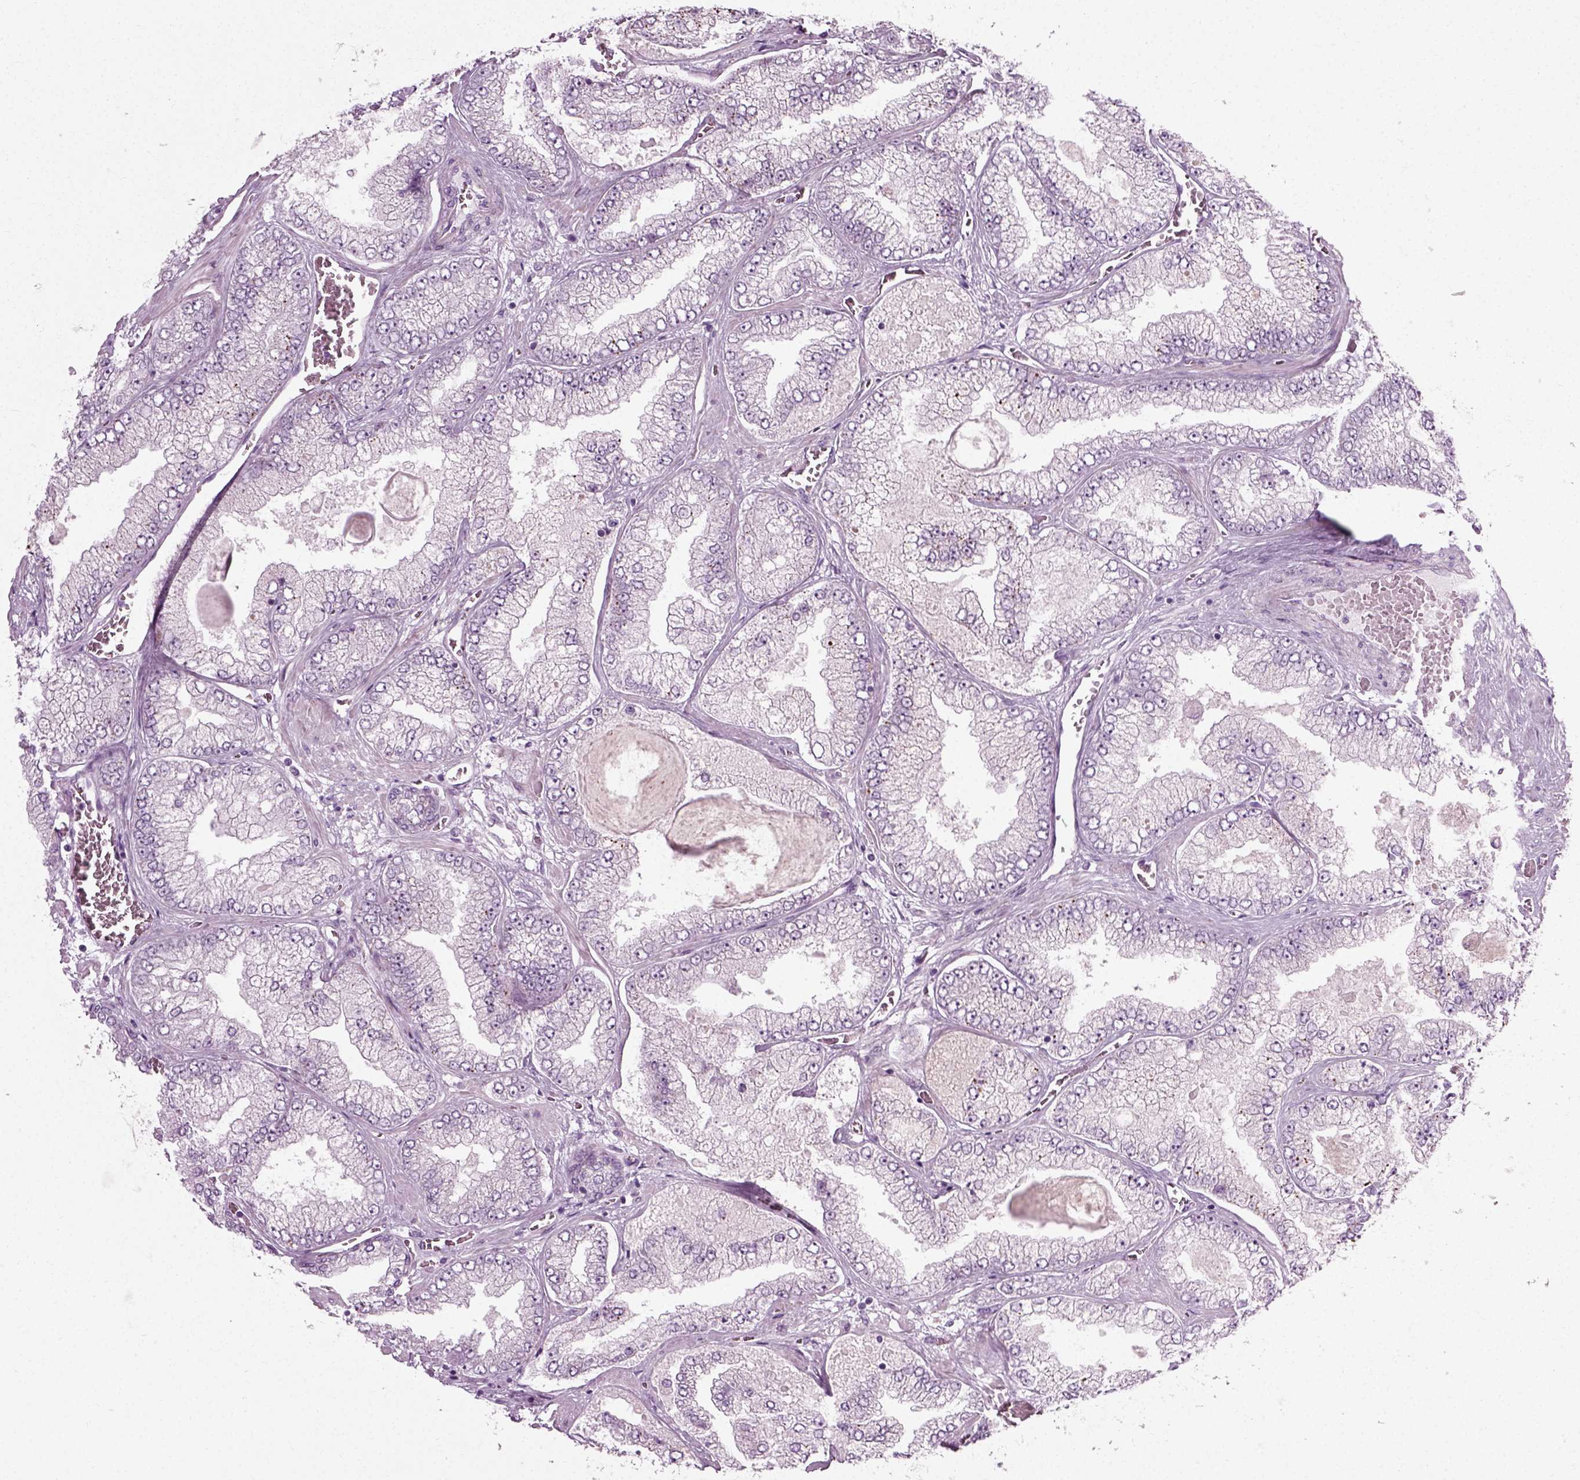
{"staining": {"intensity": "negative", "quantity": "none", "location": "none"}, "tissue": "prostate cancer", "cell_type": "Tumor cells", "image_type": "cancer", "snomed": [{"axis": "morphology", "description": "Adenocarcinoma, Low grade"}, {"axis": "topography", "description": "Prostate"}], "caption": "IHC of human prostate cancer (adenocarcinoma (low-grade)) shows no positivity in tumor cells.", "gene": "SCG5", "patient": {"sex": "male", "age": 57}}